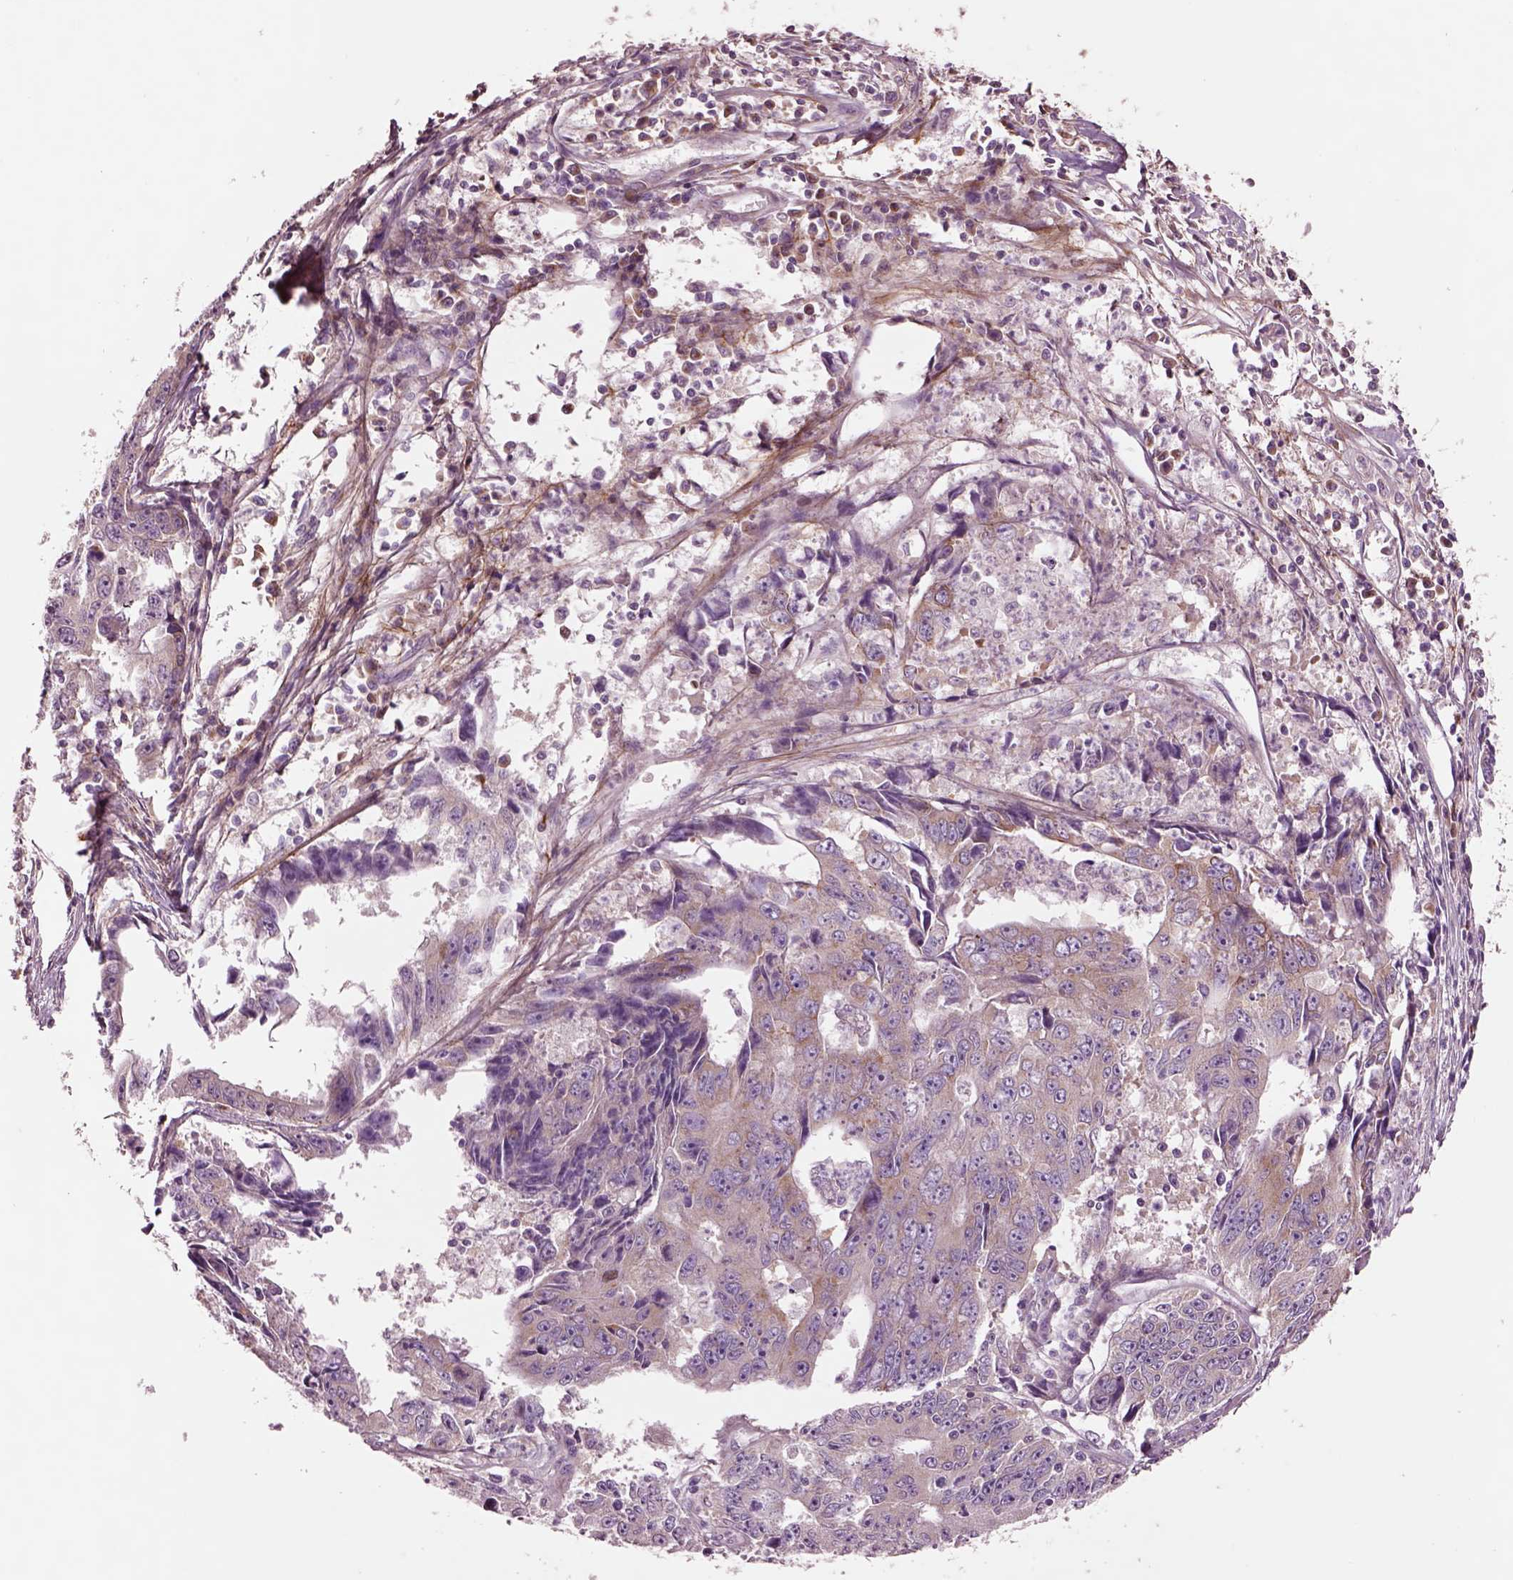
{"staining": {"intensity": "moderate", "quantity": ">75%", "location": "cytoplasmic/membranous"}, "tissue": "liver cancer", "cell_type": "Tumor cells", "image_type": "cancer", "snomed": [{"axis": "morphology", "description": "Cholangiocarcinoma"}, {"axis": "topography", "description": "Liver"}], "caption": "Human cholangiocarcinoma (liver) stained with a brown dye exhibits moderate cytoplasmic/membranous positive expression in approximately >75% of tumor cells.", "gene": "SEC23A", "patient": {"sex": "male", "age": 65}}